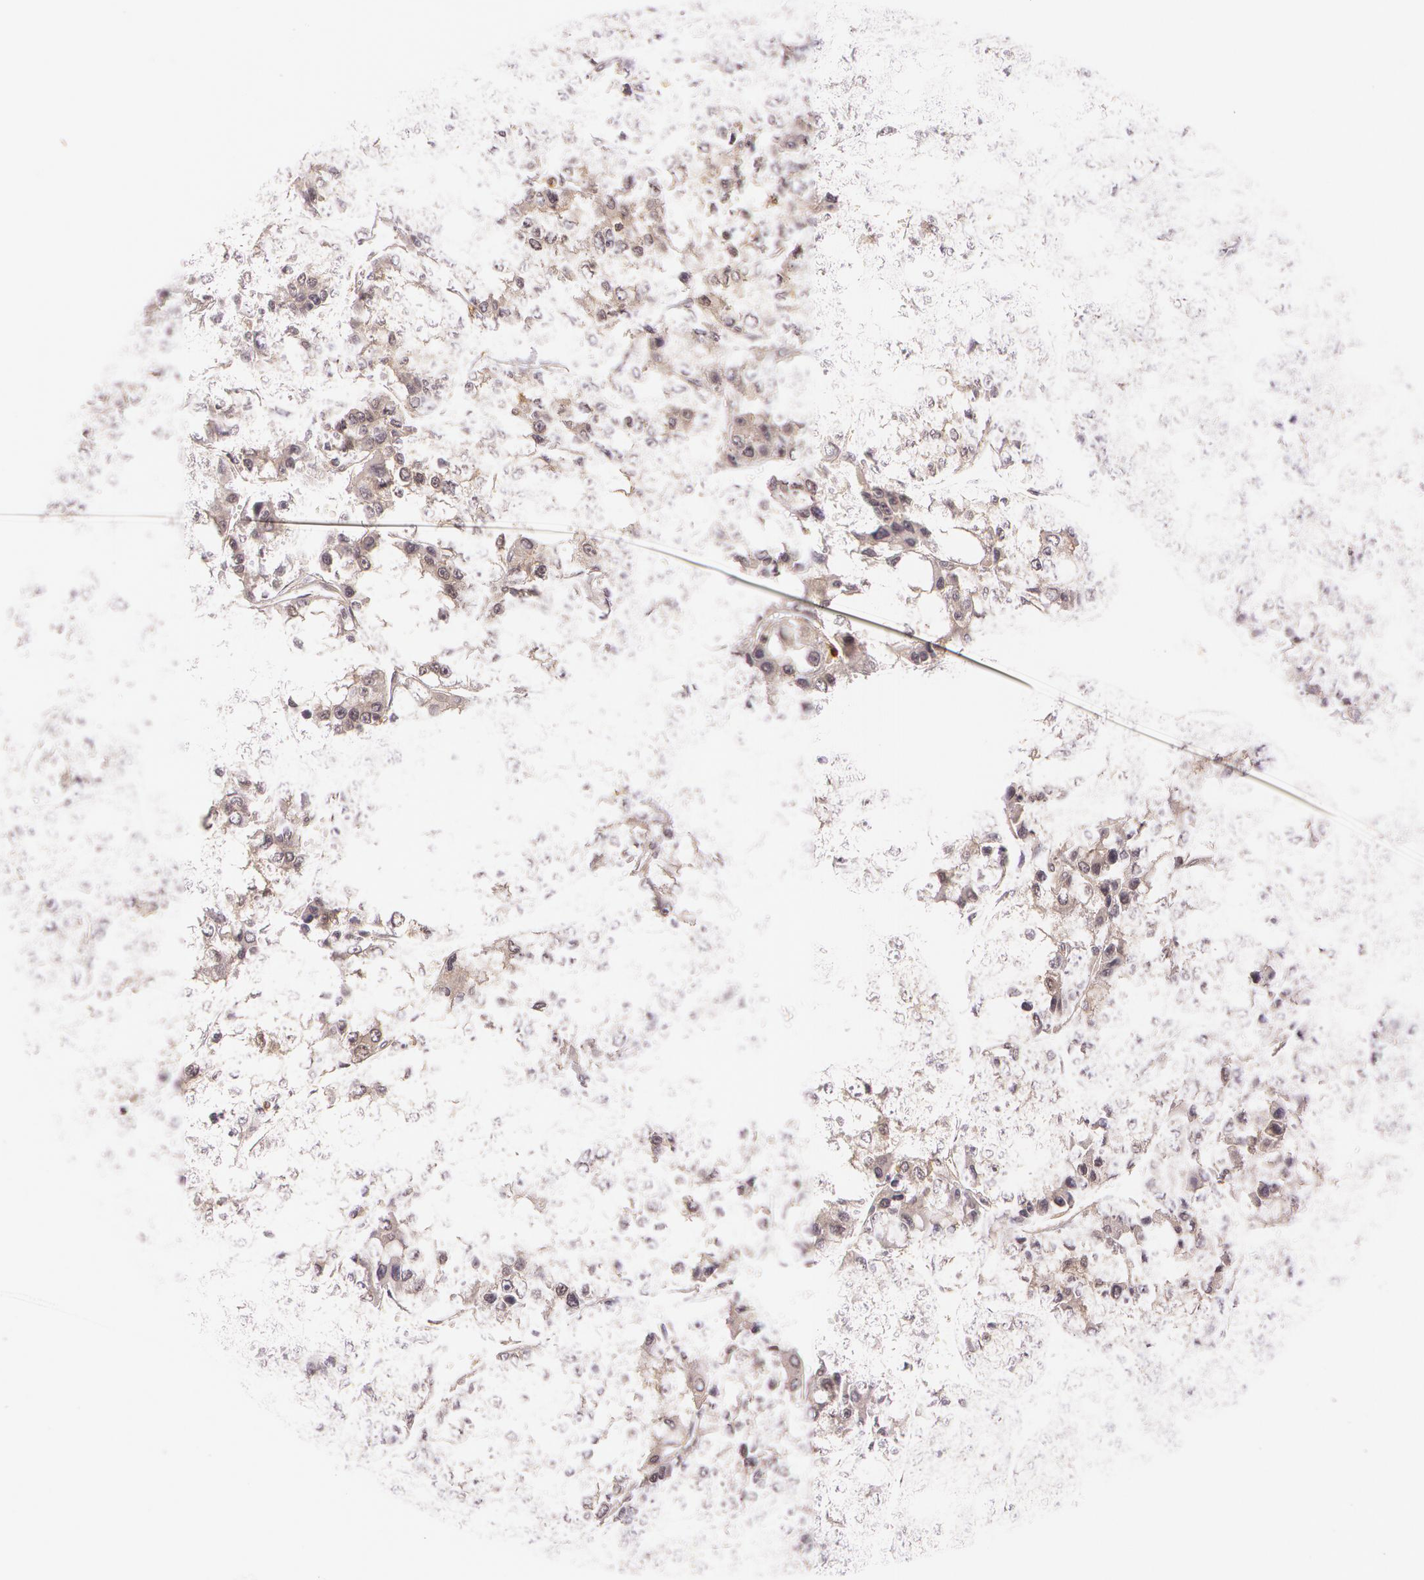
{"staining": {"intensity": "weak", "quantity": ">75%", "location": "cytoplasmic/membranous"}, "tissue": "liver cancer", "cell_type": "Tumor cells", "image_type": "cancer", "snomed": [{"axis": "morphology", "description": "Carcinoma, Hepatocellular, NOS"}, {"axis": "topography", "description": "Liver"}], "caption": "The image displays a brown stain indicating the presence of a protein in the cytoplasmic/membranous of tumor cells in liver cancer (hepatocellular carcinoma).", "gene": "ATG2B", "patient": {"sex": "female", "age": 66}}